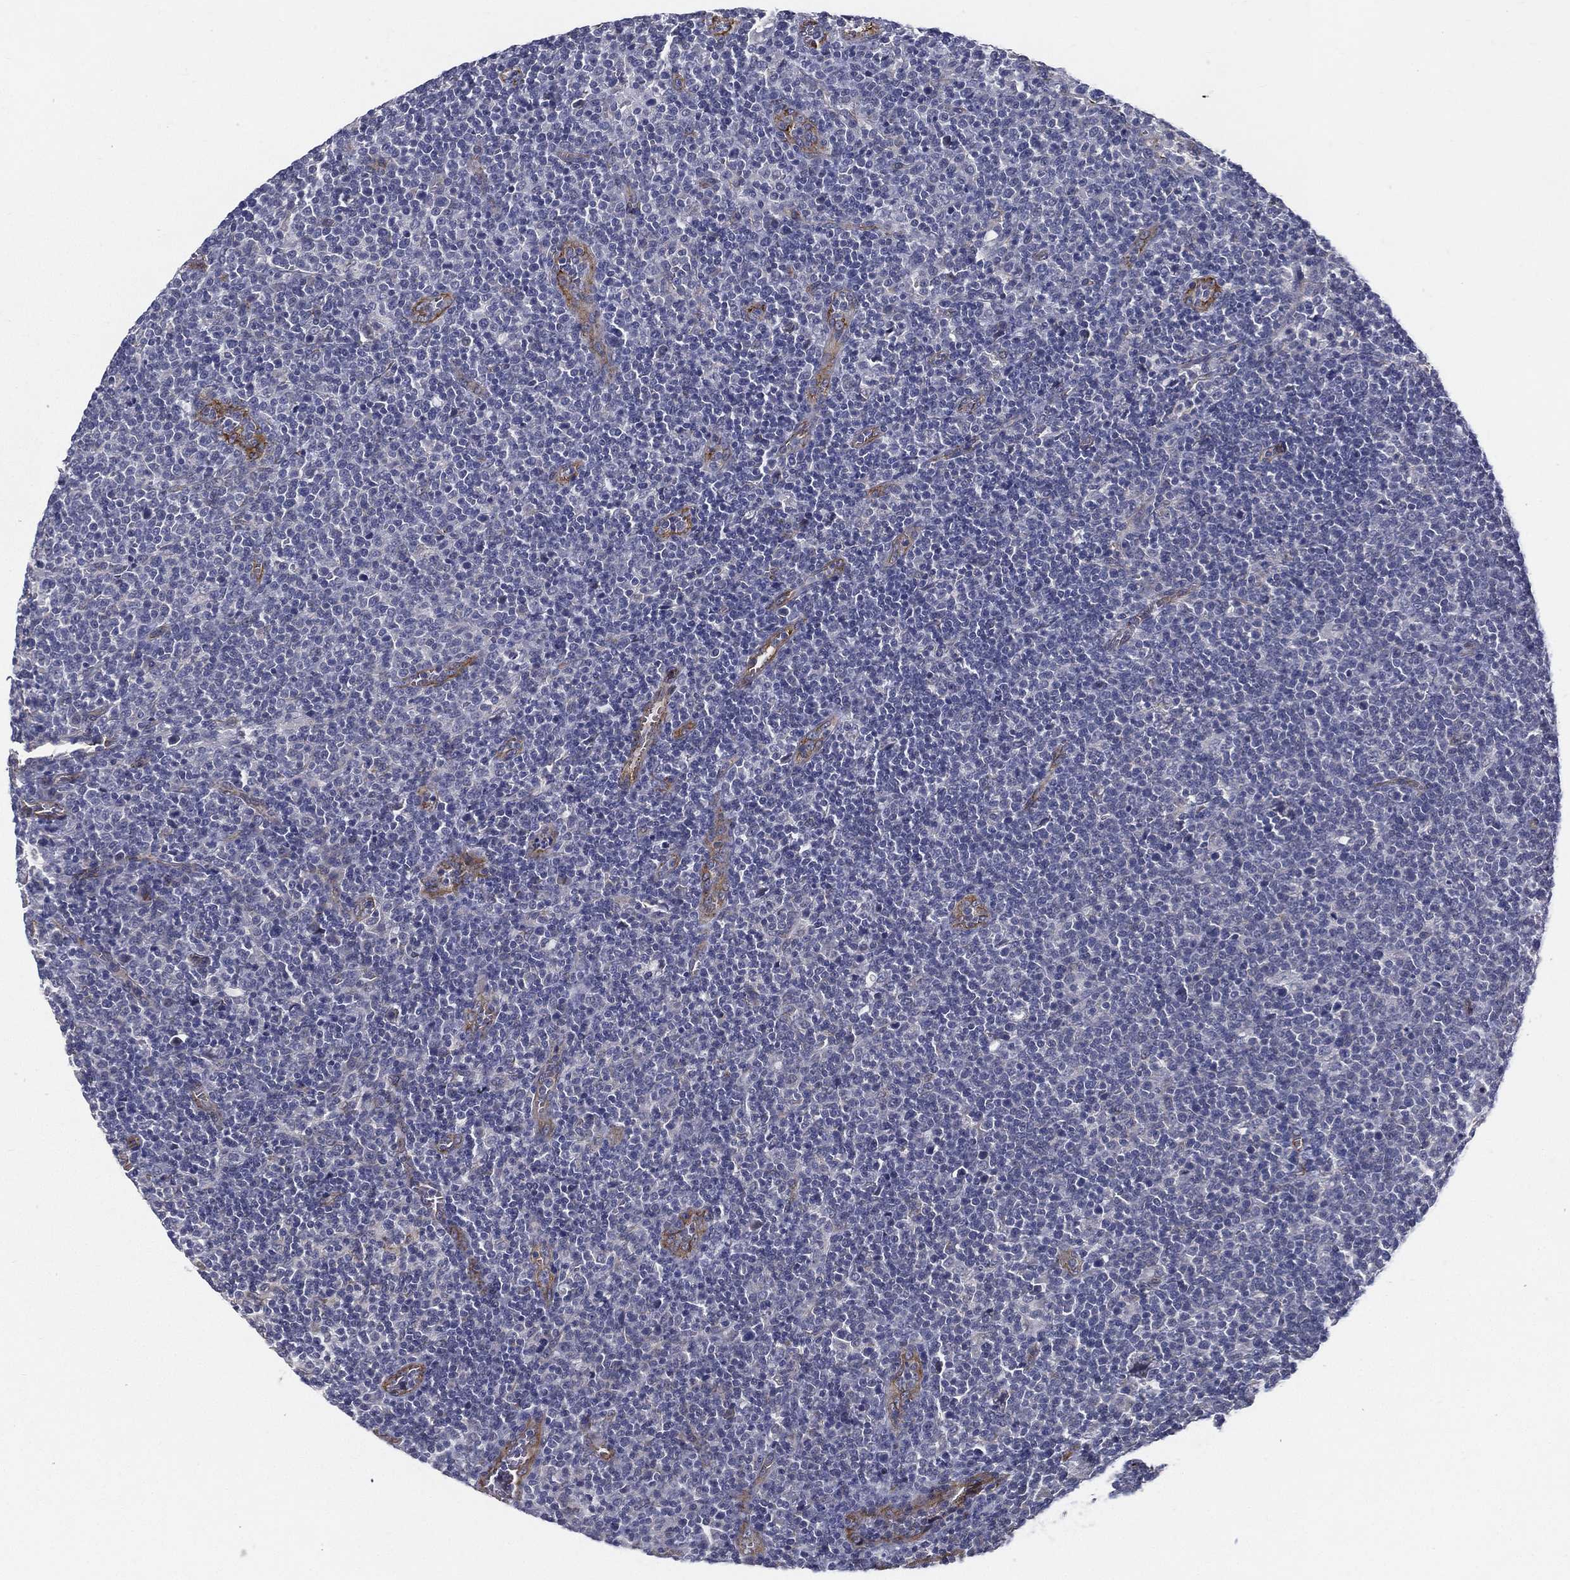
{"staining": {"intensity": "negative", "quantity": "none", "location": "none"}, "tissue": "lymphoma", "cell_type": "Tumor cells", "image_type": "cancer", "snomed": [{"axis": "morphology", "description": "Malignant lymphoma, non-Hodgkin's type, High grade"}, {"axis": "topography", "description": "Lymph node"}], "caption": "Immunohistochemistry micrograph of neoplastic tissue: human lymphoma stained with DAB displays no significant protein positivity in tumor cells.", "gene": "LRRC56", "patient": {"sex": "male", "age": 61}}